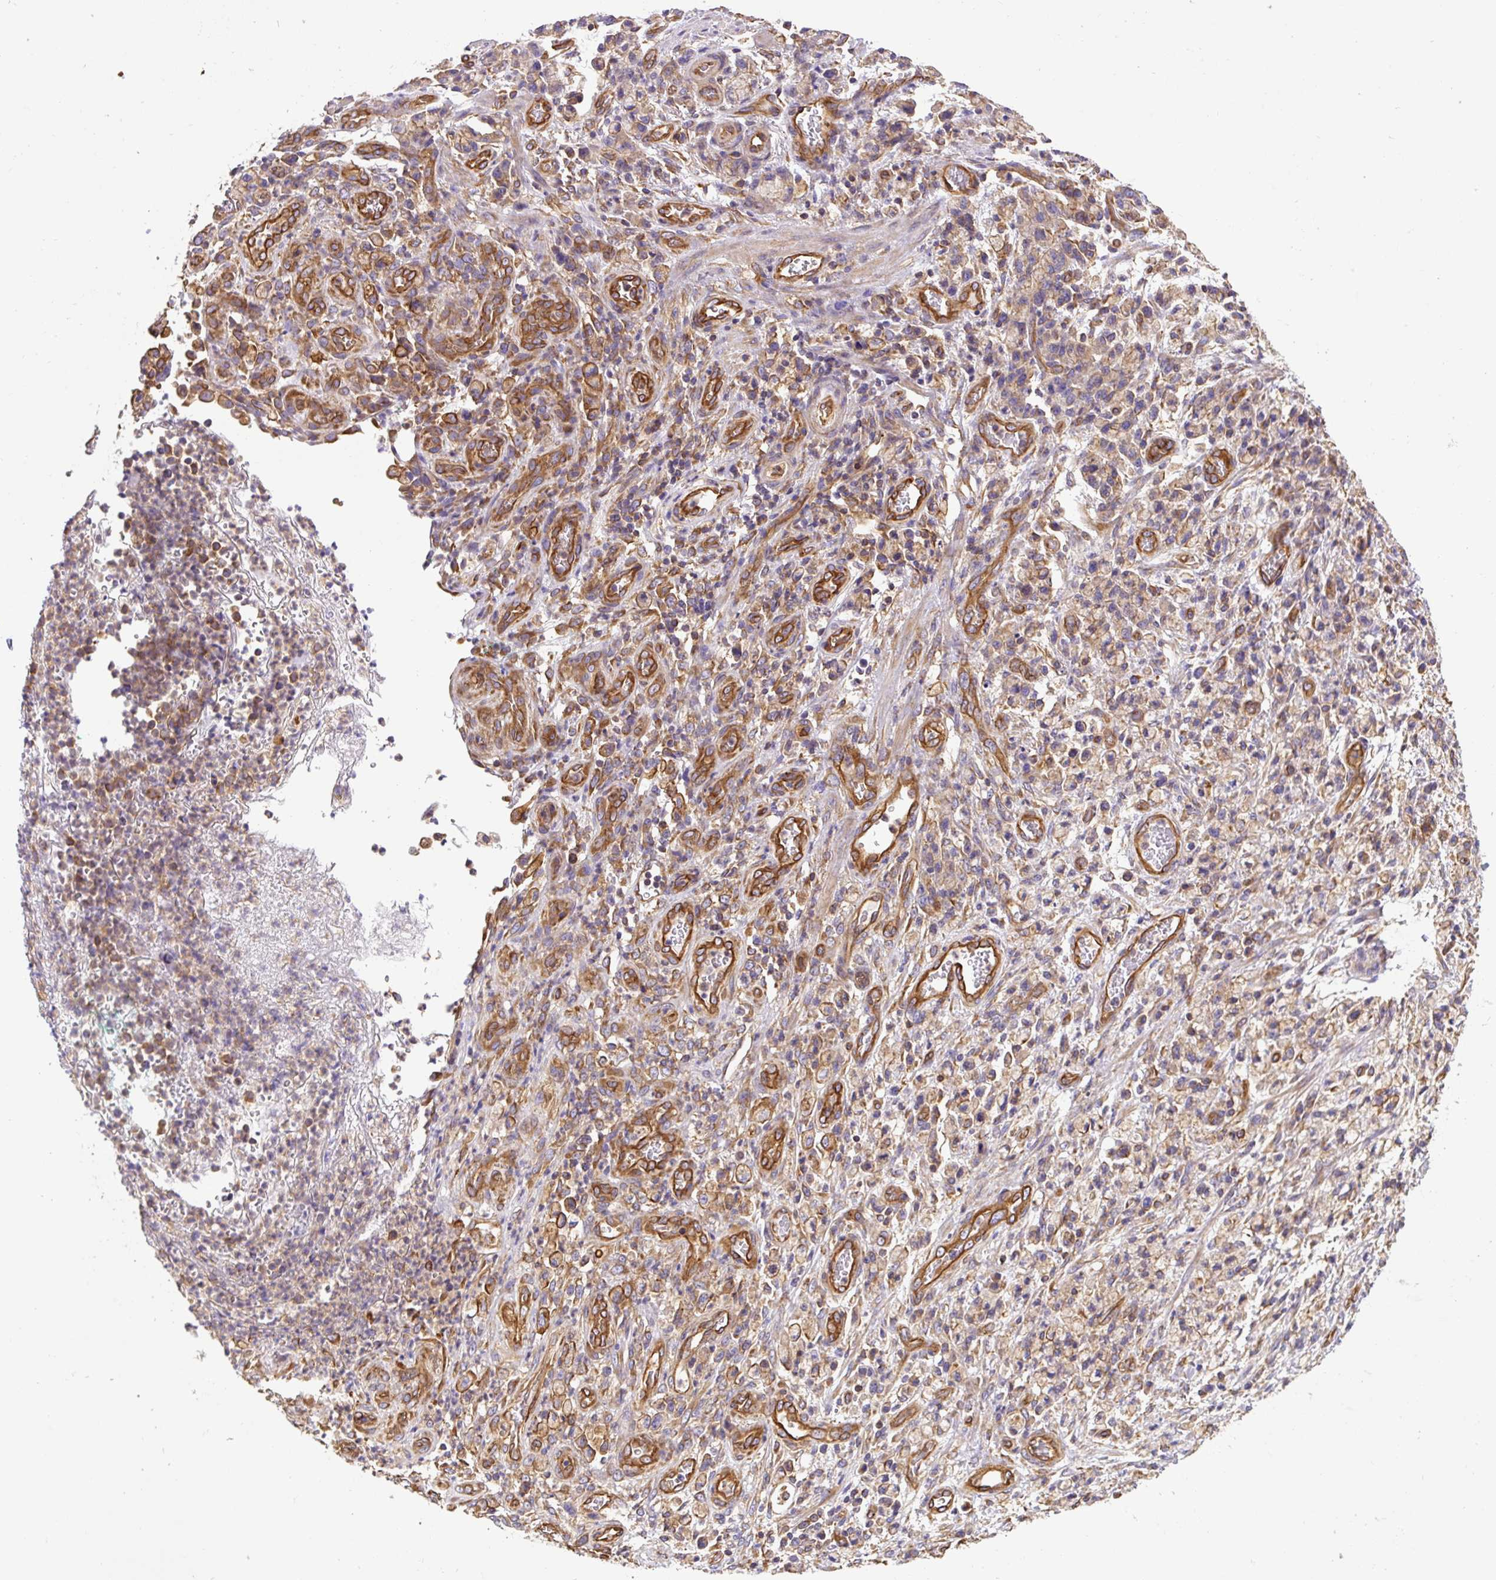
{"staining": {"intensity": "weak", "quantity": ">75%", "location": "cytoplasmic/membranous"}, "tissue": "stomach cancer", "cell_type": "Tumor cells", "image_type": "cancer", "snomed": [{"axis": "morphology", "description": "Adenocarcinoma, NOS"}, {"axis": "topography", "description": "Stomach"}], "caption": "Immunohistochemistry (IHC) of human stomach cancer (adenocarcinoma) displays low levels of weak cytoplasmic/membranous expression in approximately >75% of tumor cells.", "gene": "DCTN1", "patient": {"sex": "male", "age": 77}}